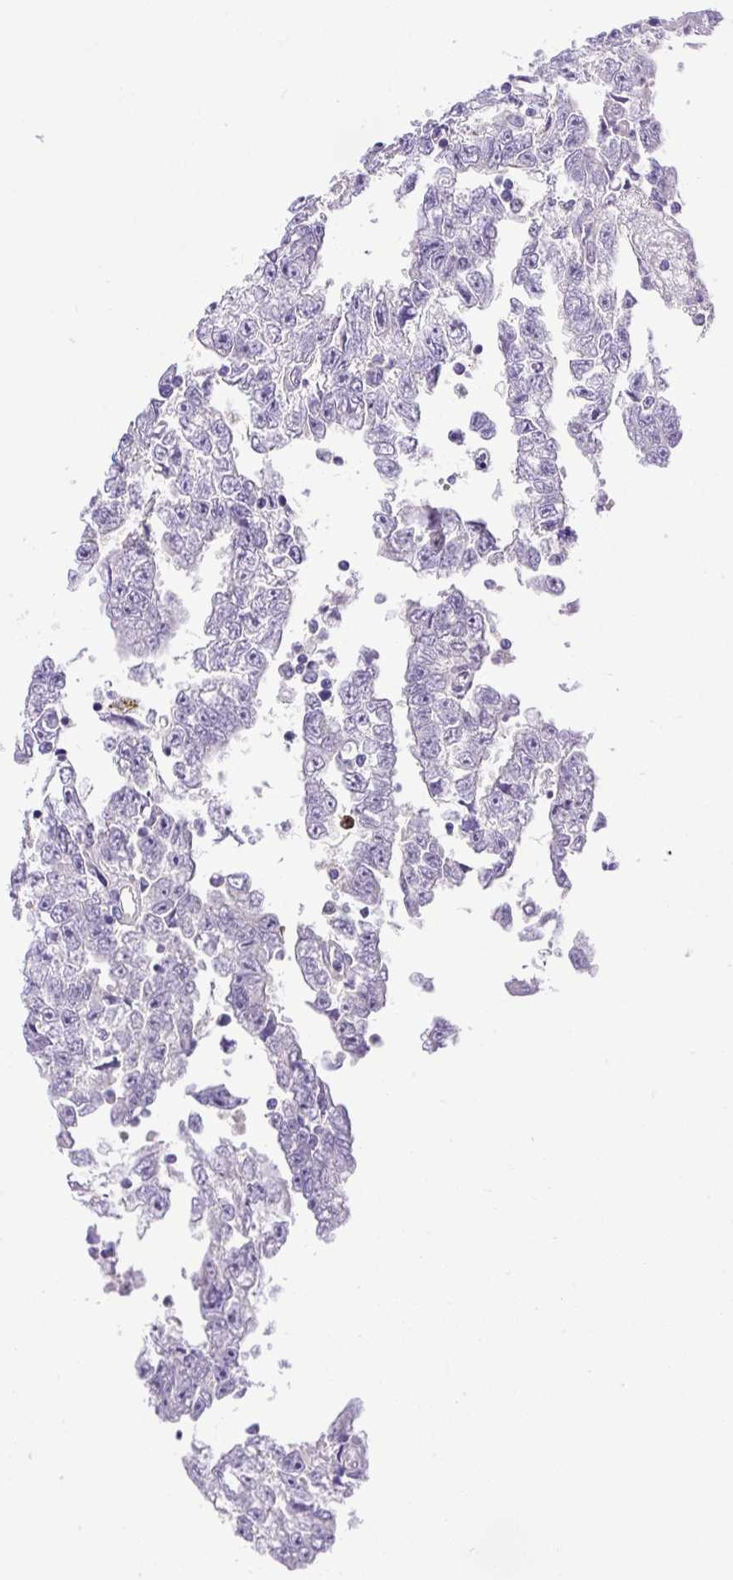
{"staining": {"intensity": "negative", "quantity": "none", "location": "none"}, "tissue": "testis cancer", "cell_type": "Tumor cells", "image_type": "cancer", "snomed": [{"axis": "morphology", "description": "Carcinoma, Embryonal, NOS"}, {"axis": "topography", "description": "Testis"}], "caption": "IHC of testis embryonal carcinoma demonstrates no staining in tumor cells. (DAB immunohistochemistry with hematoxylin counter stain).", "gene": "VWA7", "patient": {"sex": "male", "age": 25}}